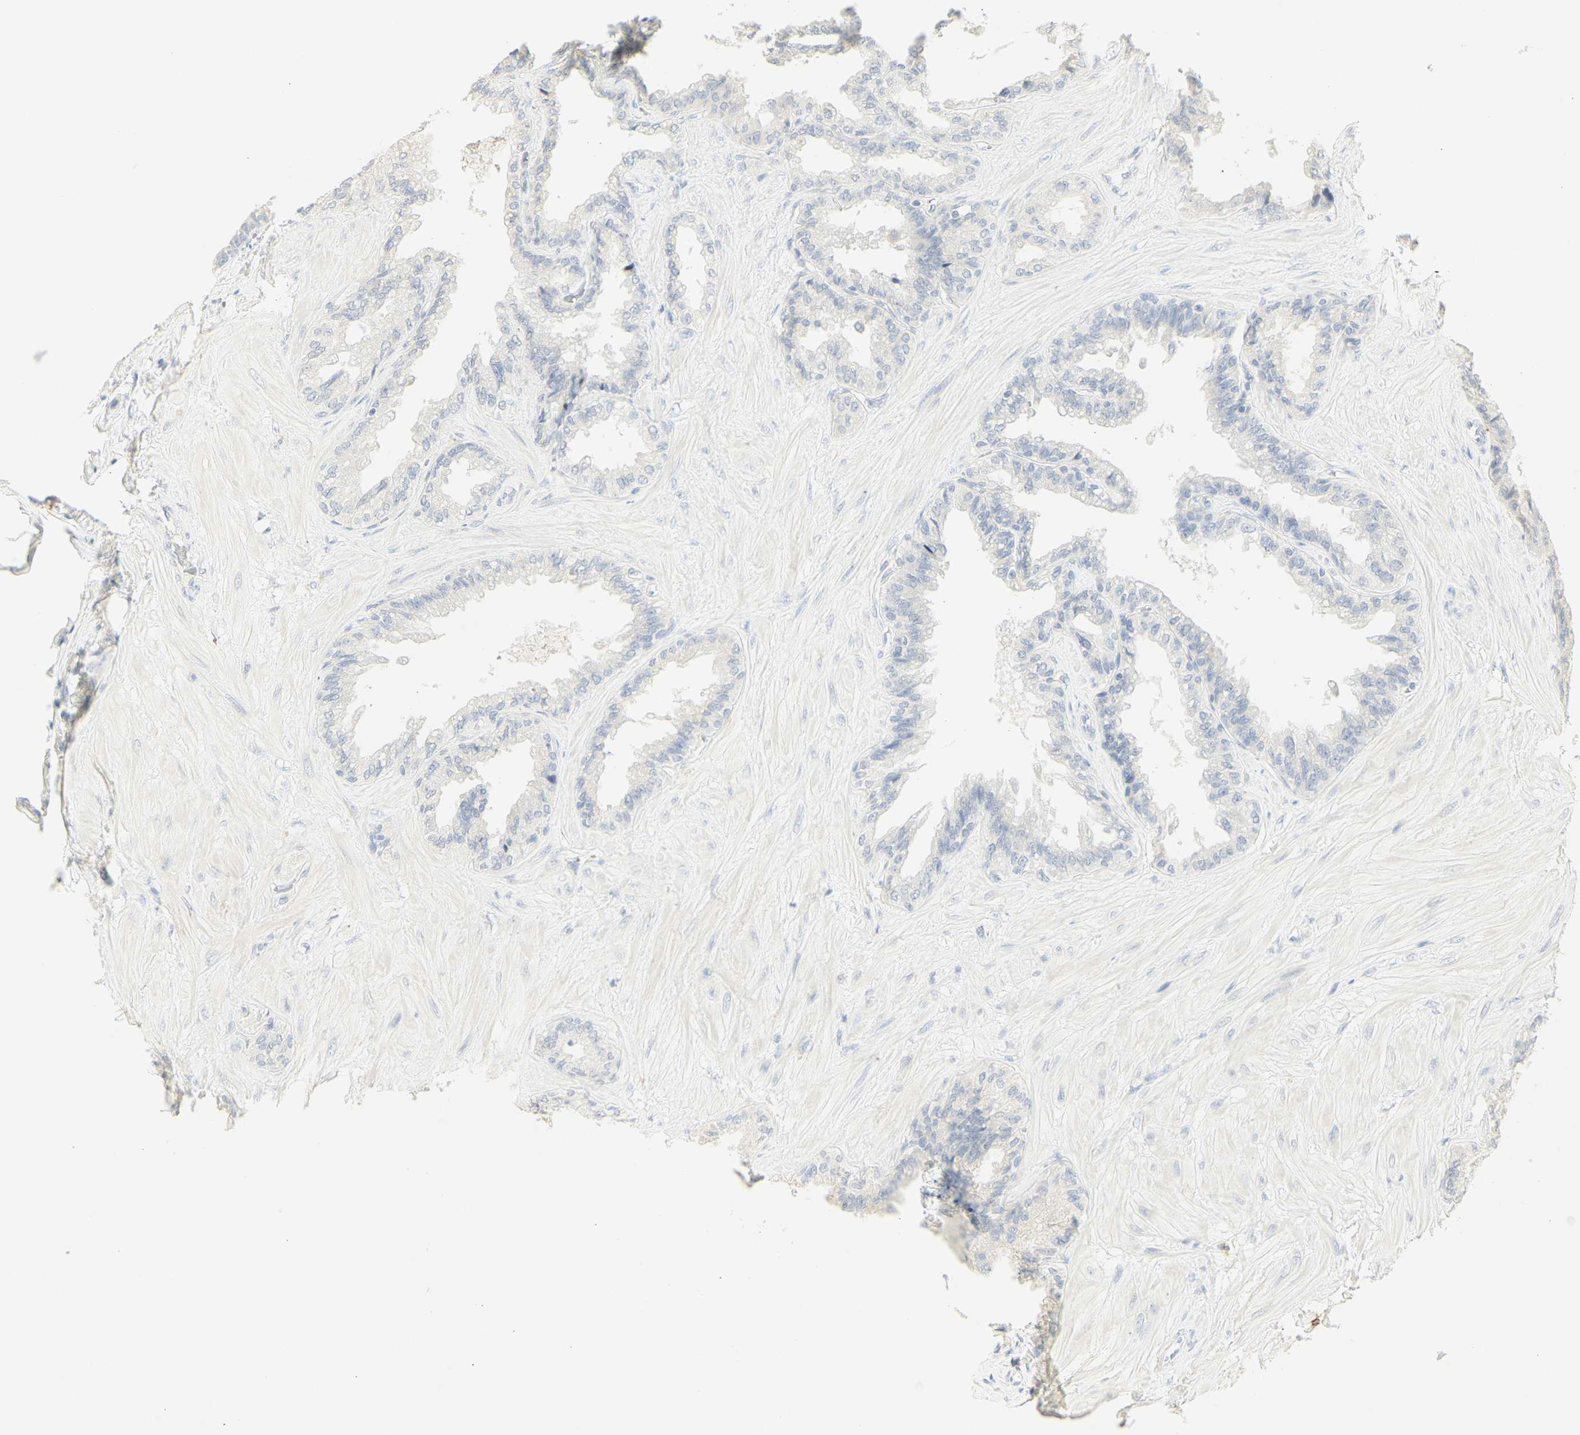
{"staining": {"intensity": "negative", "quantity": "none", "location": "none"}, "tissue": "seminal vesicle", "cell_type": "Glandular cells", "image_type": "normal", "snomed": [{"axis": "morphology", "description": "Normal tissue, NOS"}, {"axis": "topography", "description": "Seminal veicle"}], "caption": "Glandular cells show no significant protein positivity in normal seminal vesicle. (Brightfield microscopy of DAB immunohistochemistry at high magnification).", "gene": "MPO", "patient": {"sex": "male", "age": 46}}